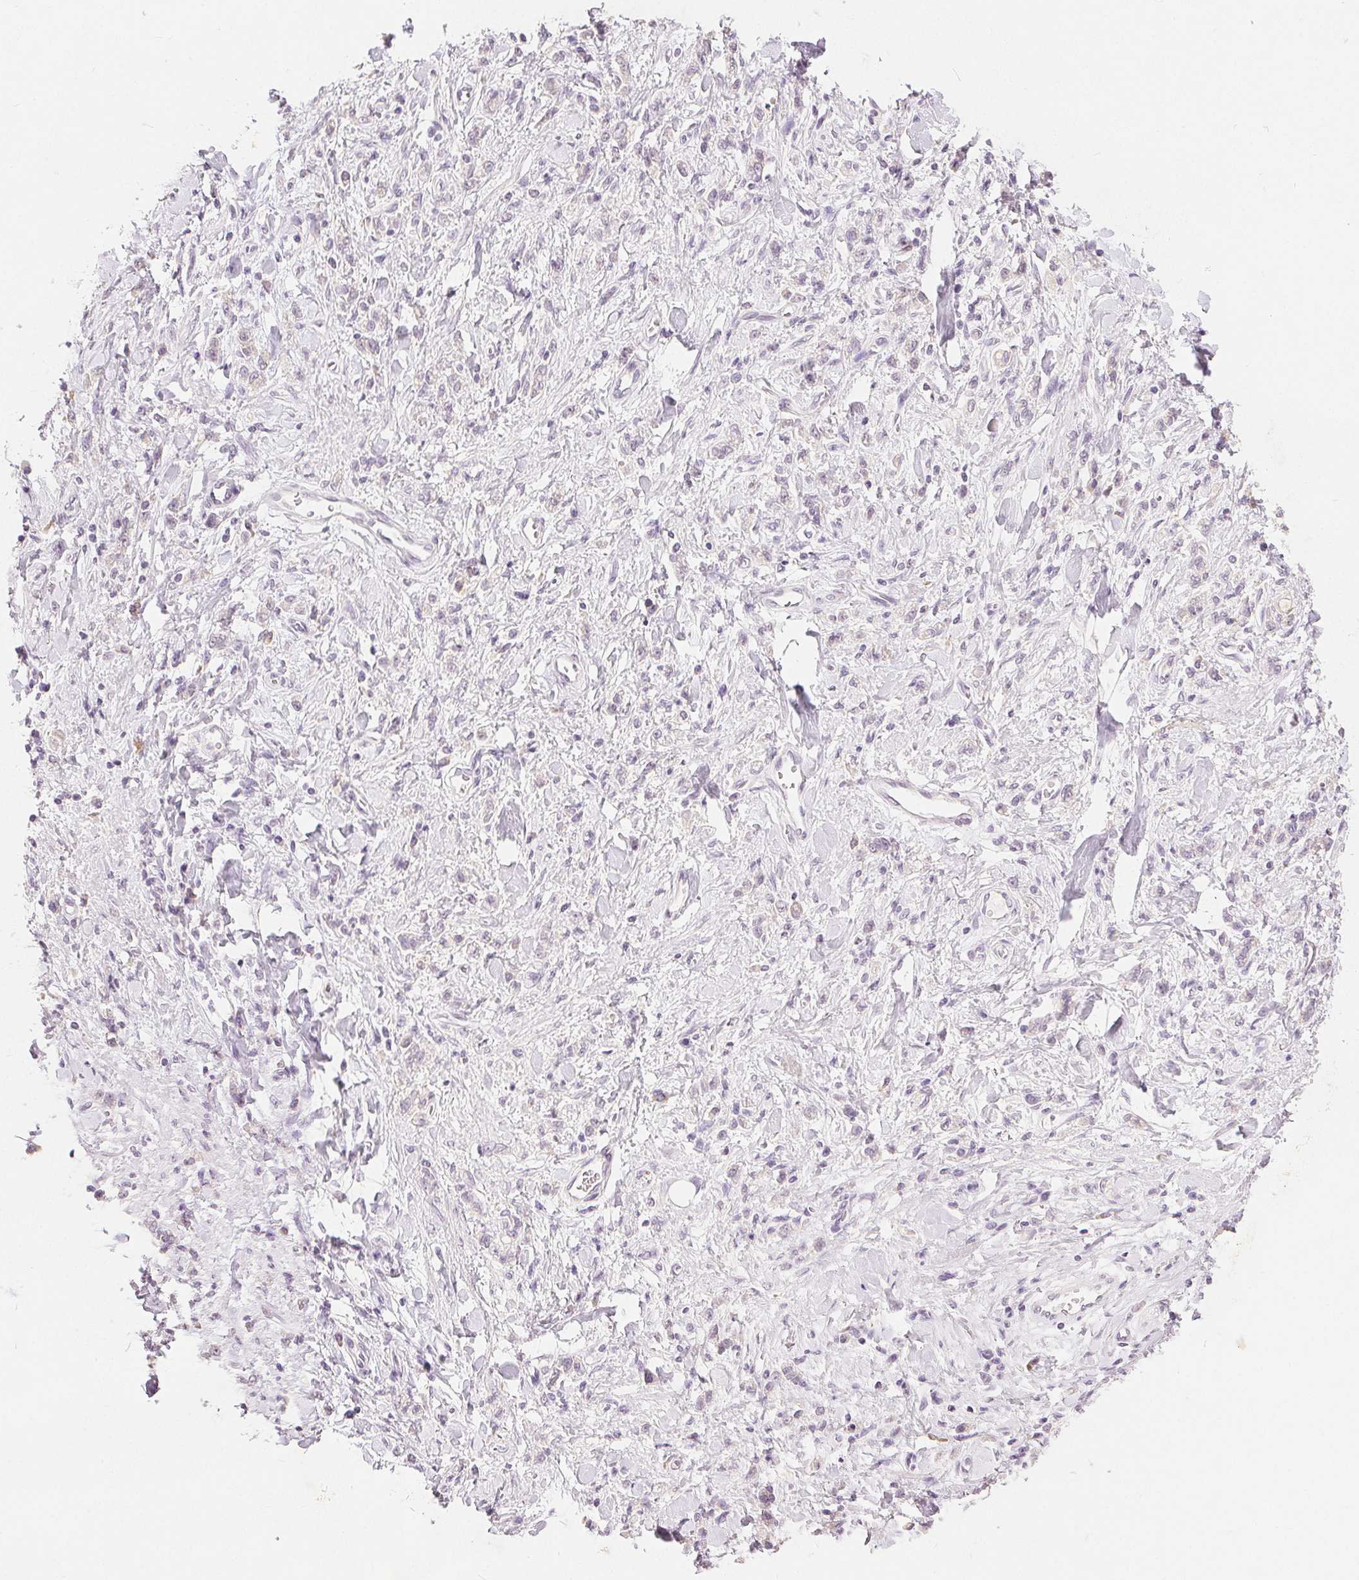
{"staining": {"intensity": "negative", "quantity": "none", "location": "none"}, "tissue": "stomach cancer", "cell_type": "Tumor cells", "image_type": "cancer", "snomed": [{"axis": "morphology", "description": "Adenocarcinoma, NOS"}, {"axis": "topography", "description": "Stomach"}], "caption": "Protein analysis of stomach cancer exhibits no significant positivity in tumor cells.", "gene": "CA12", "patient": {"sex": "male", "age": 77}}